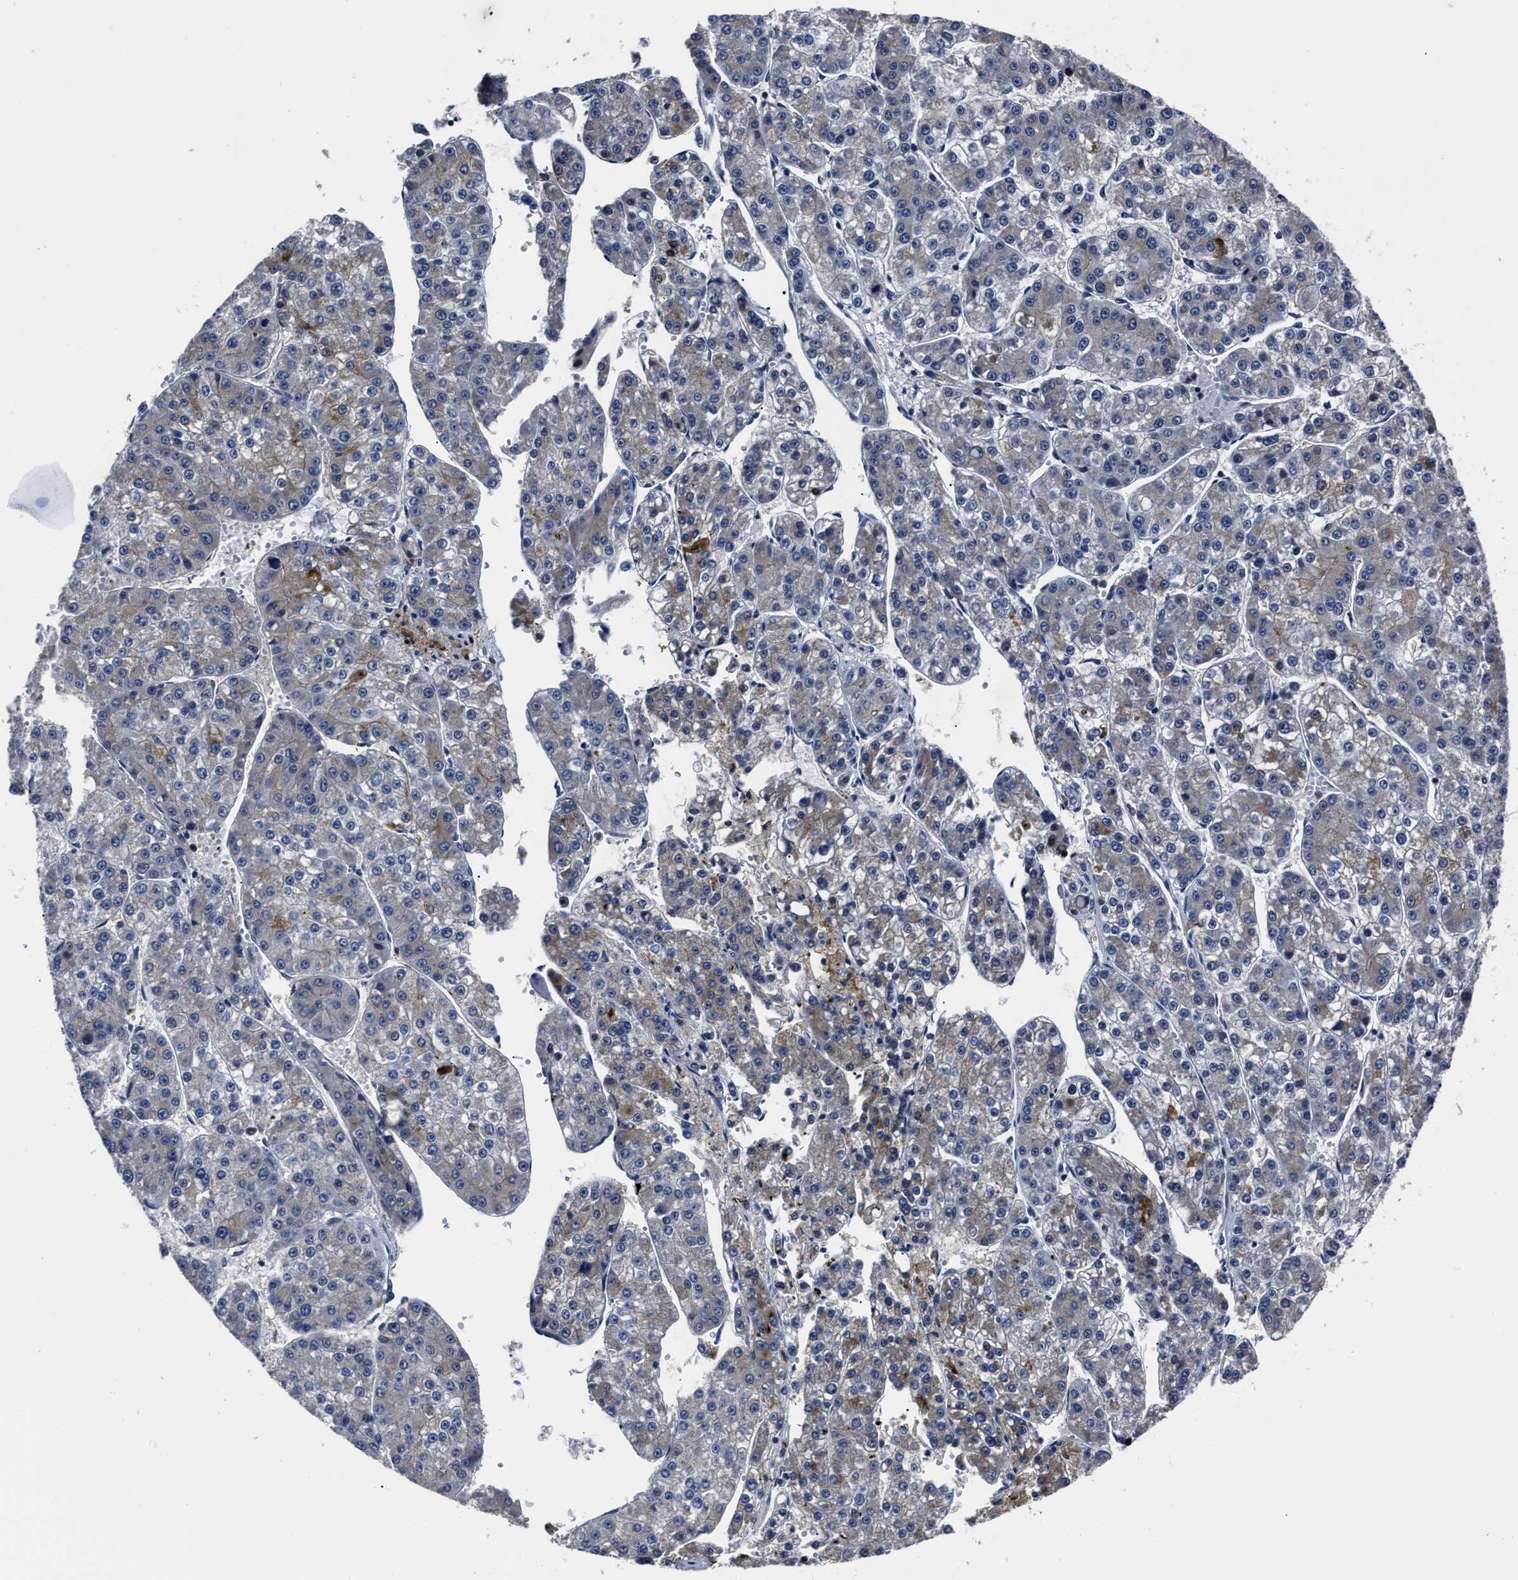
{"staining": {"intensity": "moderate", "quantity": "<25%", "location": "cytoplasmic/membranous"}, "tissue": "liver cancer", "cell_type": "Tumor cells", "image_type": "cancer", "snomed": [{"axis": "morphology", "description": "Carcinoma, Hepatocellular, NOS"}, {"axis": "topography", "description": "Liver"}], "caption": "Immunohistochemical staining of human liver cancer (hepatocellular carcinoma) demonstrates moderate cytoplasmic/membranous protein staining in about <25% of tumor cells.", "gene": "RSBN1L", "patient": {"sex": "female", "age": 73}}